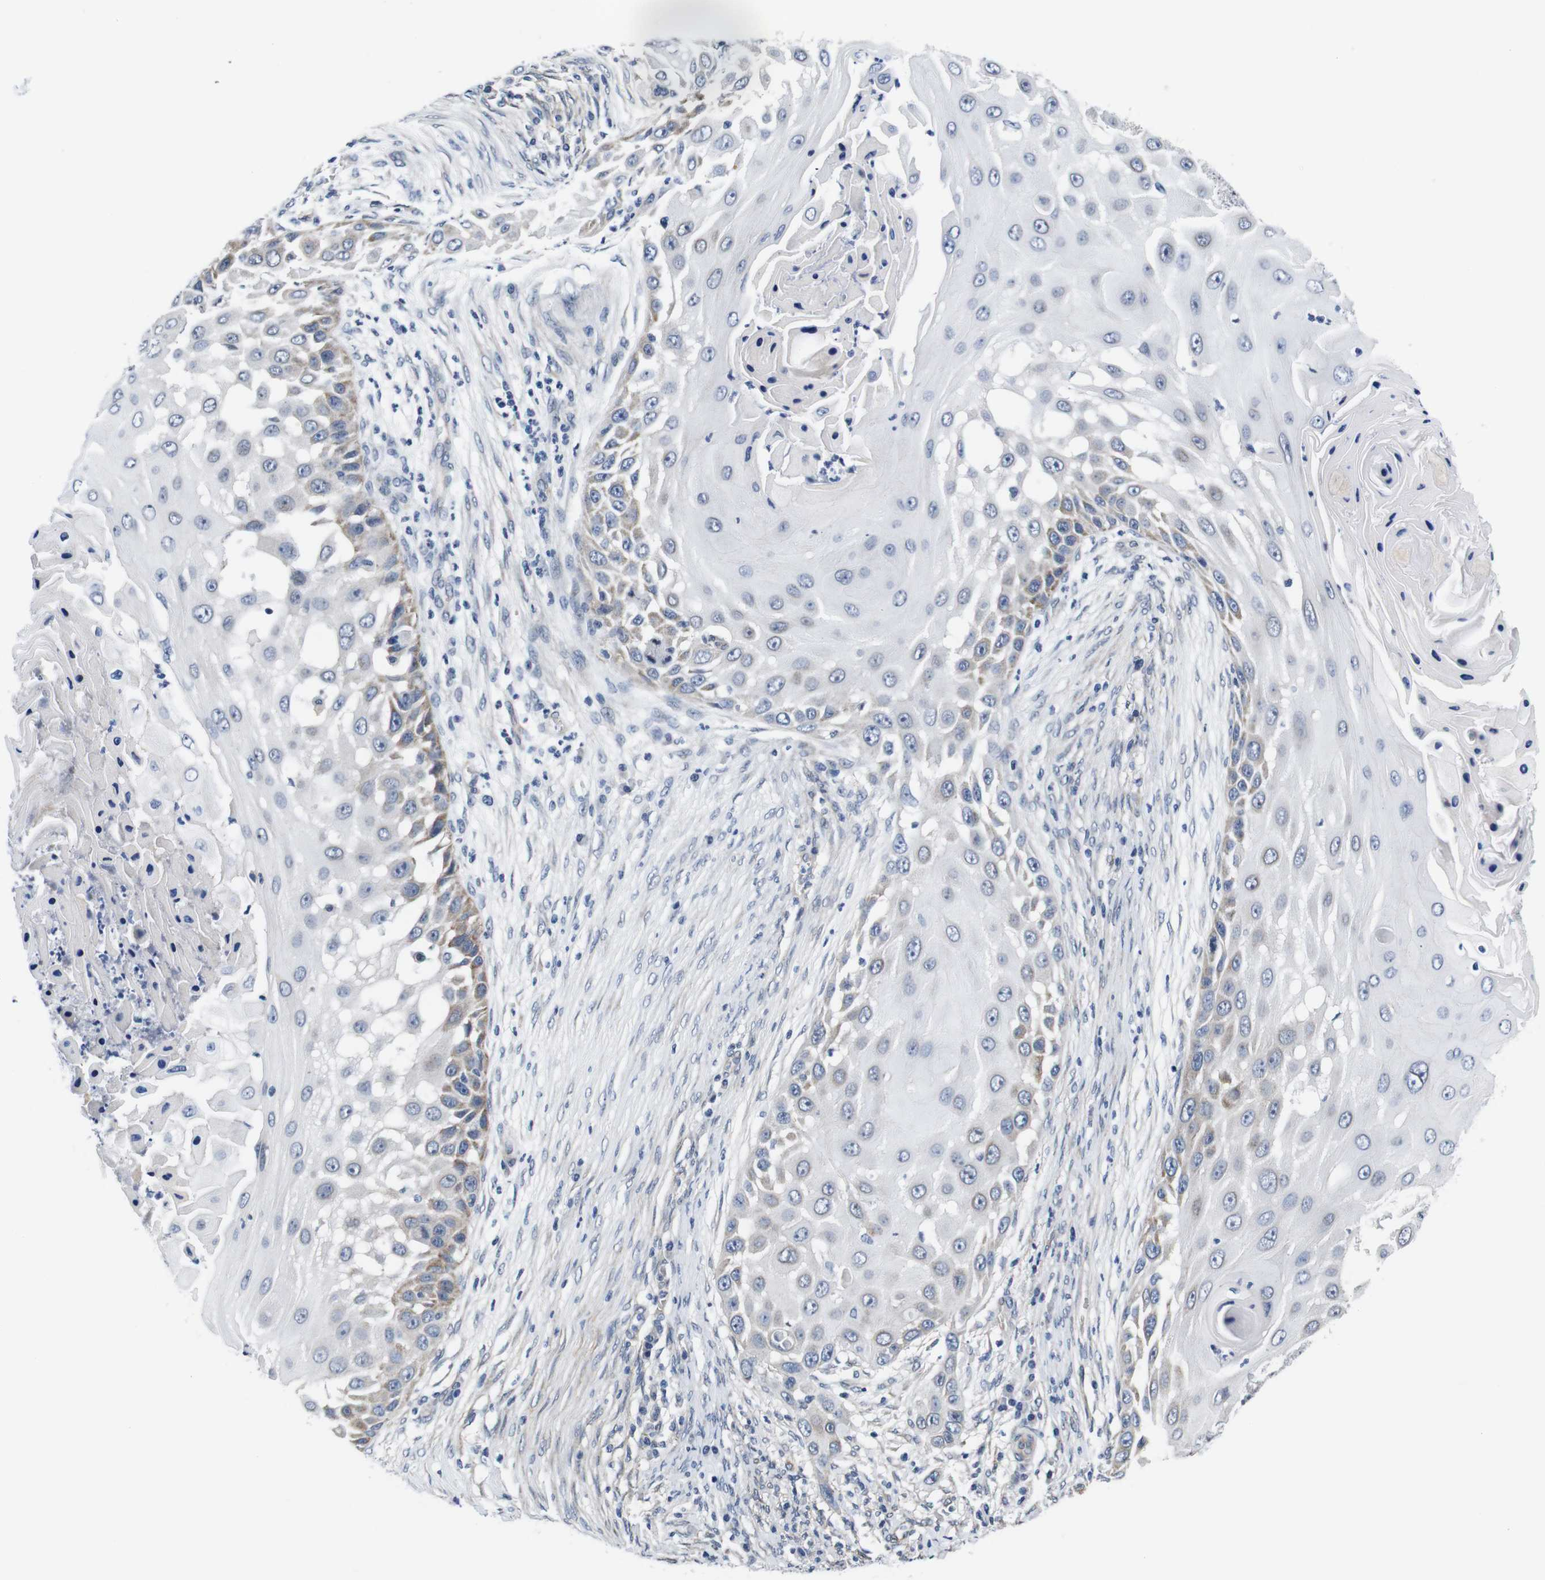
{"staining": {"intensity": "moderate", "quantity": "25%-75%", "location": "cytoplasmic/membranous"}, "tissue": "skin cancer", "cell_type": "Tumor cells", "image_type": "cancer", "snomed": [{"axis": "morphology", "description": "Squamous cell carcinoma, NOS"}, {"axis": "topography", "description": "Skin"}], "caption": "An image showing moderate cytoplasmic/membranous expression in about 25%-75% of tumor cells in skin cancer (squamous cell carcinoma), as visualized by brown immunohistochemical staining.", "gene": "SOCS3", "patient": {"sex": "female", "age": 44}}